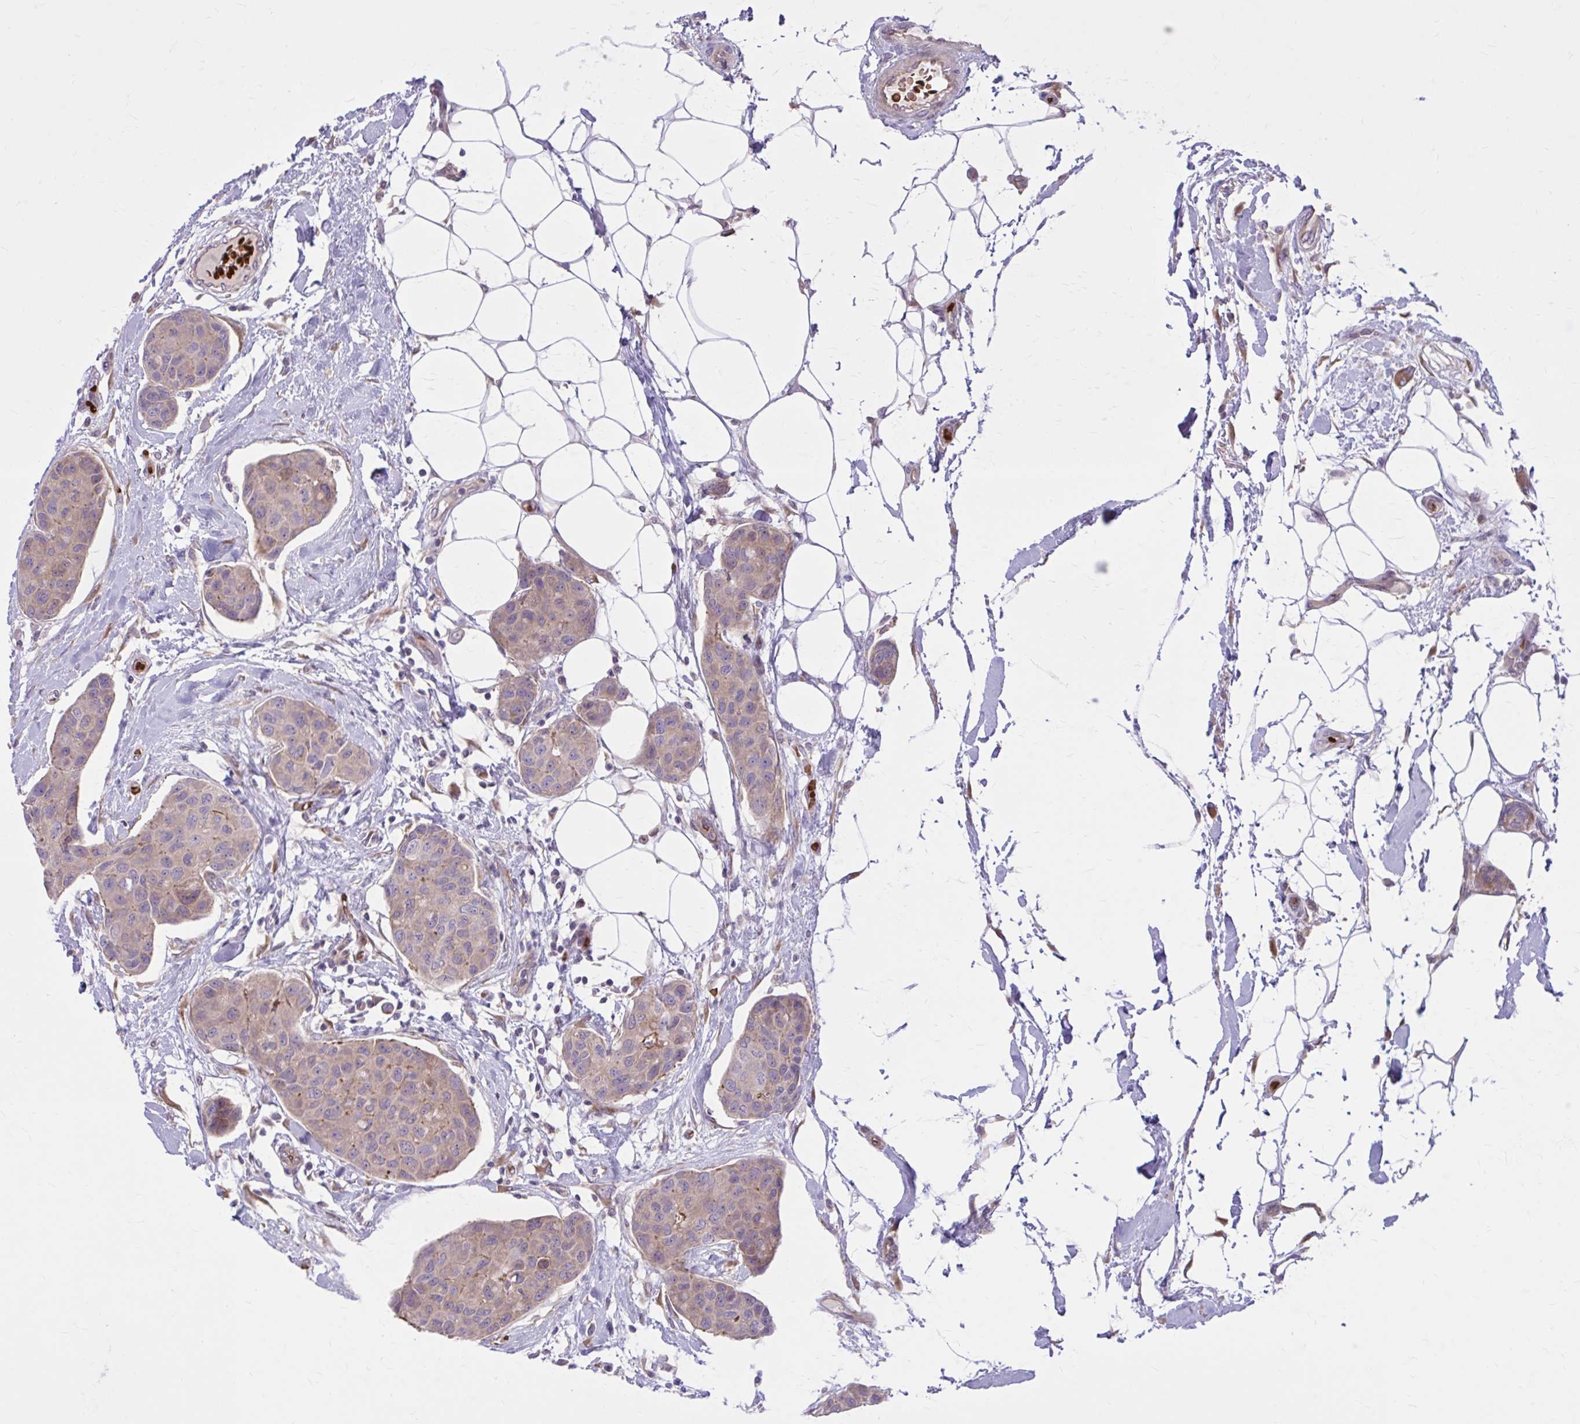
{"staining": {"intensity": "moderate", "quantity": "<25%", "location": "cytoplasmic/membranous"}, "tissue": "breast cancer", "cell_type": "Tumor cells", "image_type": "cancer", "snomed": [{"axis": "morphology", "description": "Duct carcinoma"}, {"axis": "topography", "description": "Breast"}, {"axis": "topography", "description": "Lymph node"}], "caption": "There is low levels of moderate cytoplasmic/membranous expression in tumor cells of breast invasive ductal carcinoma, as demonstrated by immunohistochemical staining (brown color).", "gene": "SNF8", "patient": {"sex": "female", "age": 80}}